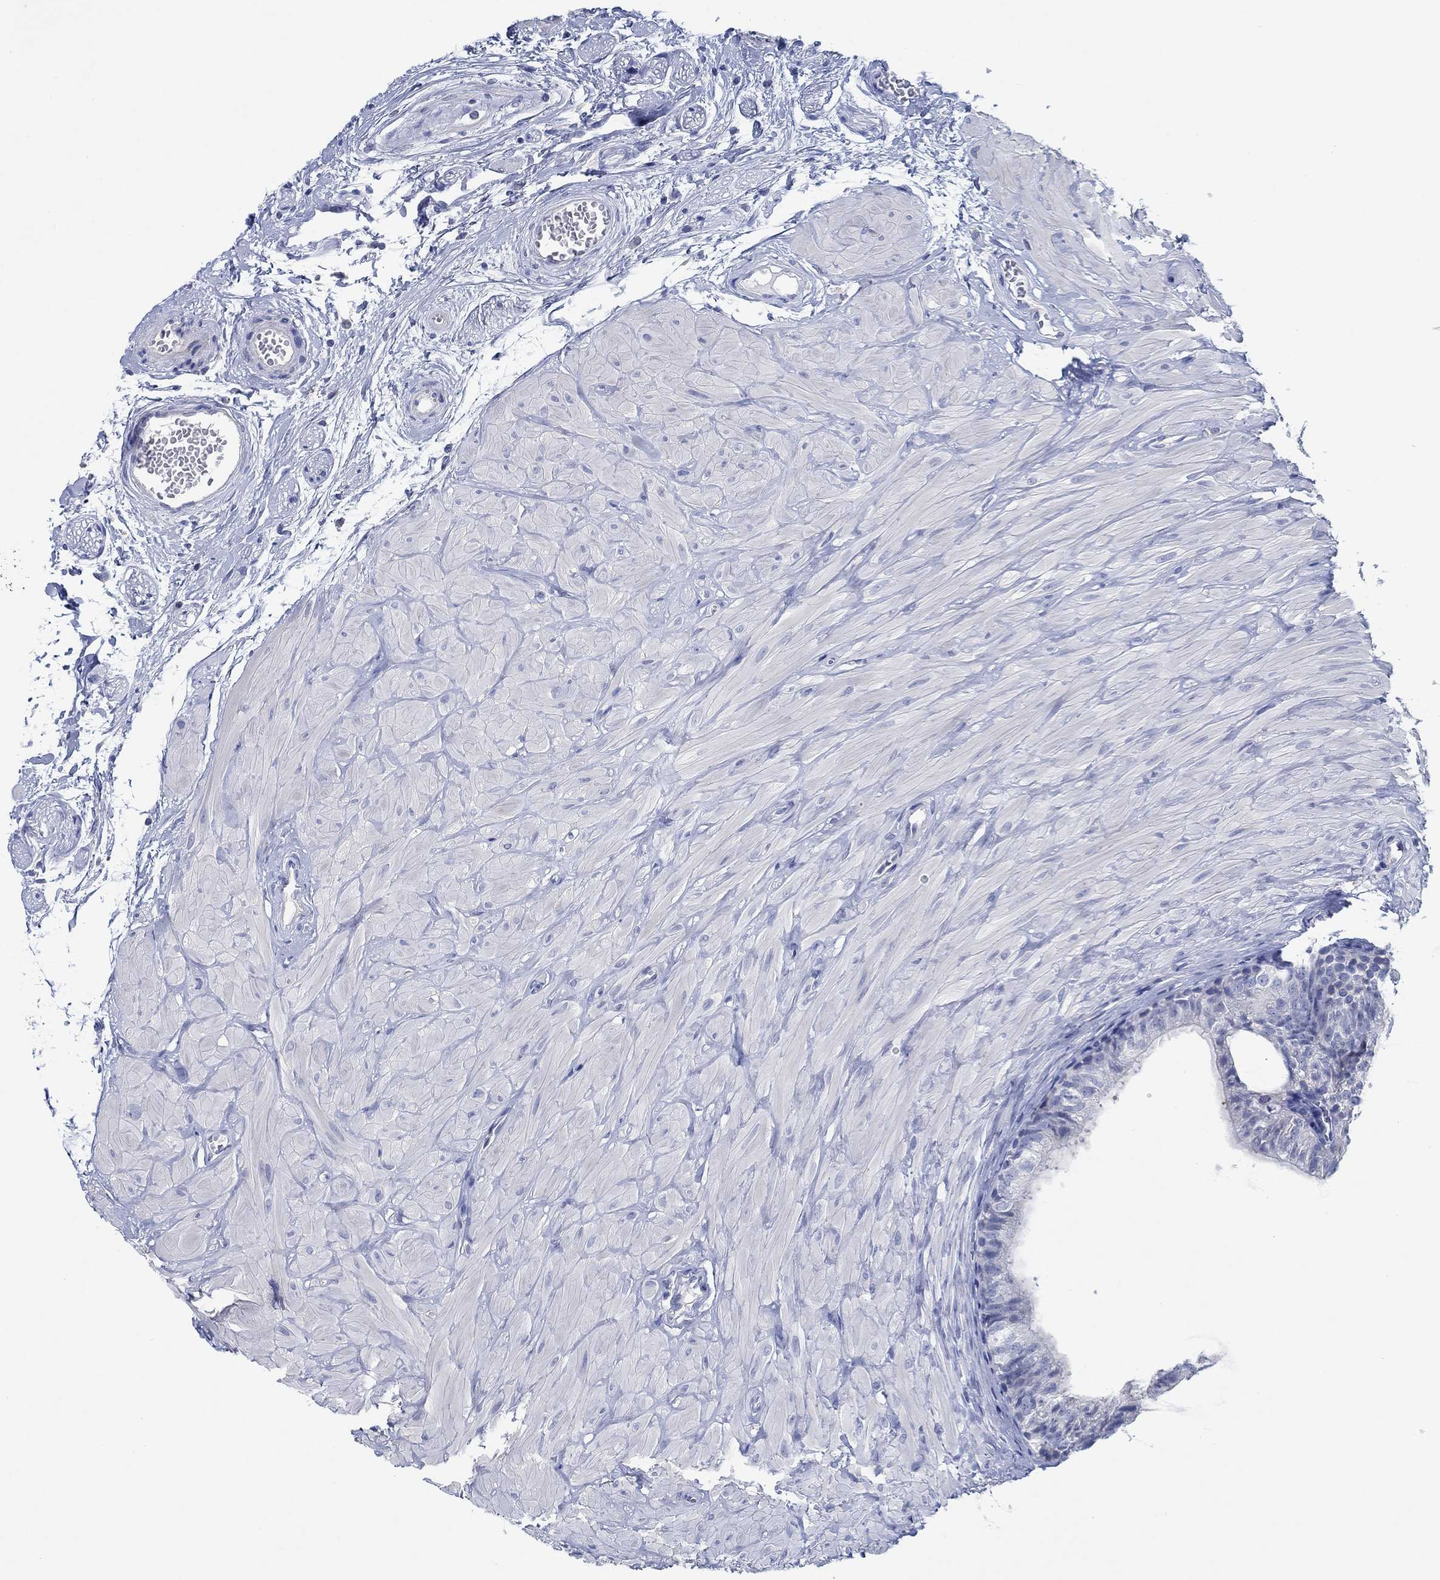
{"staining": {"intensity": "negative", "quantity": "none", "location": "none"}, "tissue": "epididymis", "cell_type": "Glandular cells", "image_type": "normal", "snomed": [{"axis": "morphology", "description": "Normal tissue, NOS"}, {"axis": "topography", "description": "Epididymis"}, {"axis": "topography", "description": "Vas deferens"}], "caption": "Immunohistochemical staining of unremarkable human epididymis exhibits no significant expression in glandular cells. (Immunohistochemistry, brightfield microscopy, high magnification).", "gene": "TOMM20L", "patient": {"sex": "male", "age": 23}}